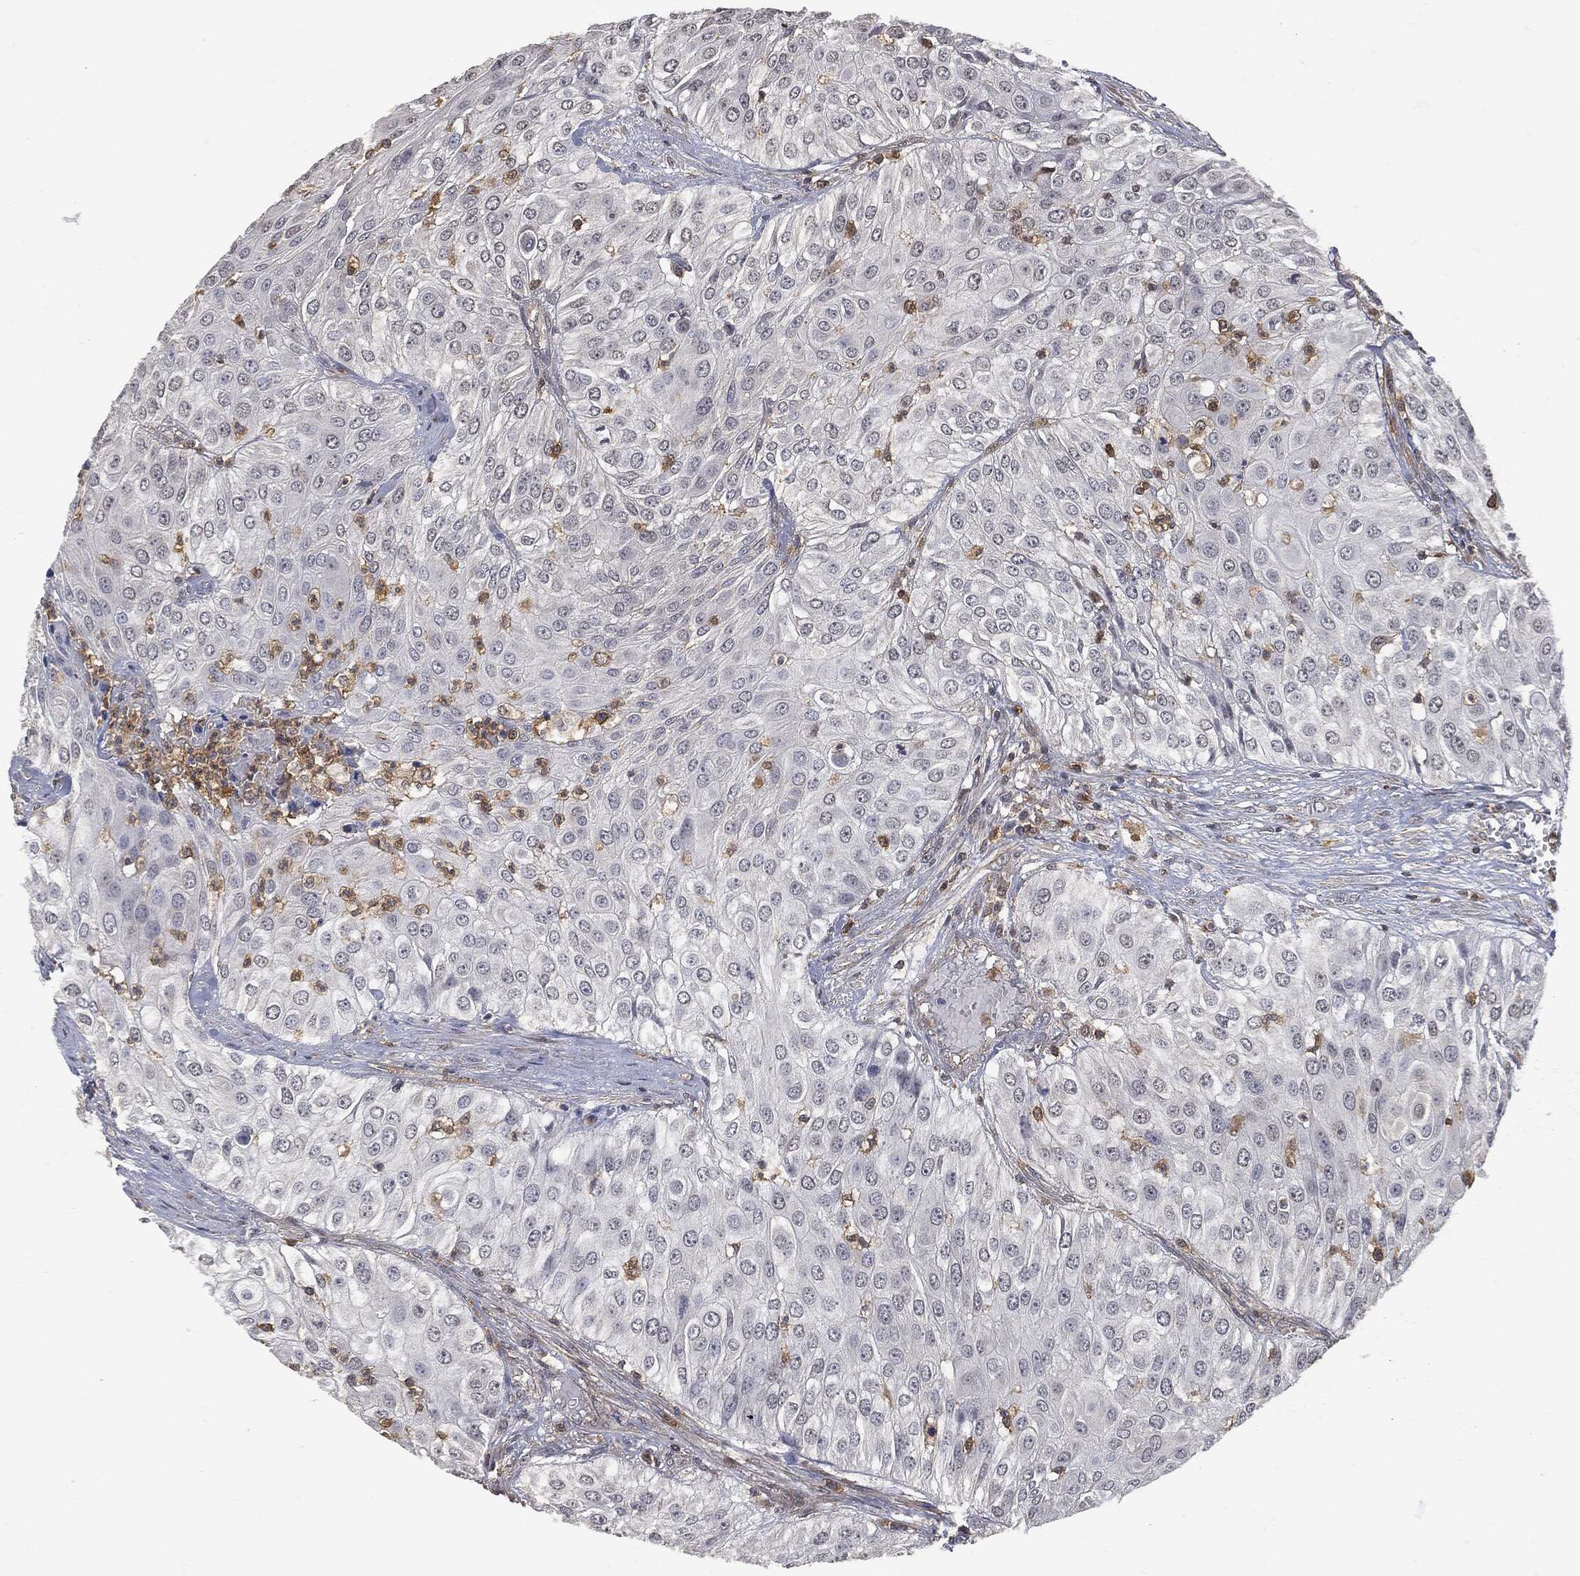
{"staining": {"intensity": "negative", "quantity": "none", "location": "none"}, "tissue": "urothelial cancer", "cell_type": "Tumor cells", "image_type": "cancer", "snomed": [{"axis": "morphology", "description": "Urothelial carcinoma, High grade"}, {"axis": "topography", "description": "Urinary bladder"}], "caption": "Tumor cells show no significant staining in urothelial cancer.", "gene": "PSMB10", "patient": {"sex": "female", "age": 79}}